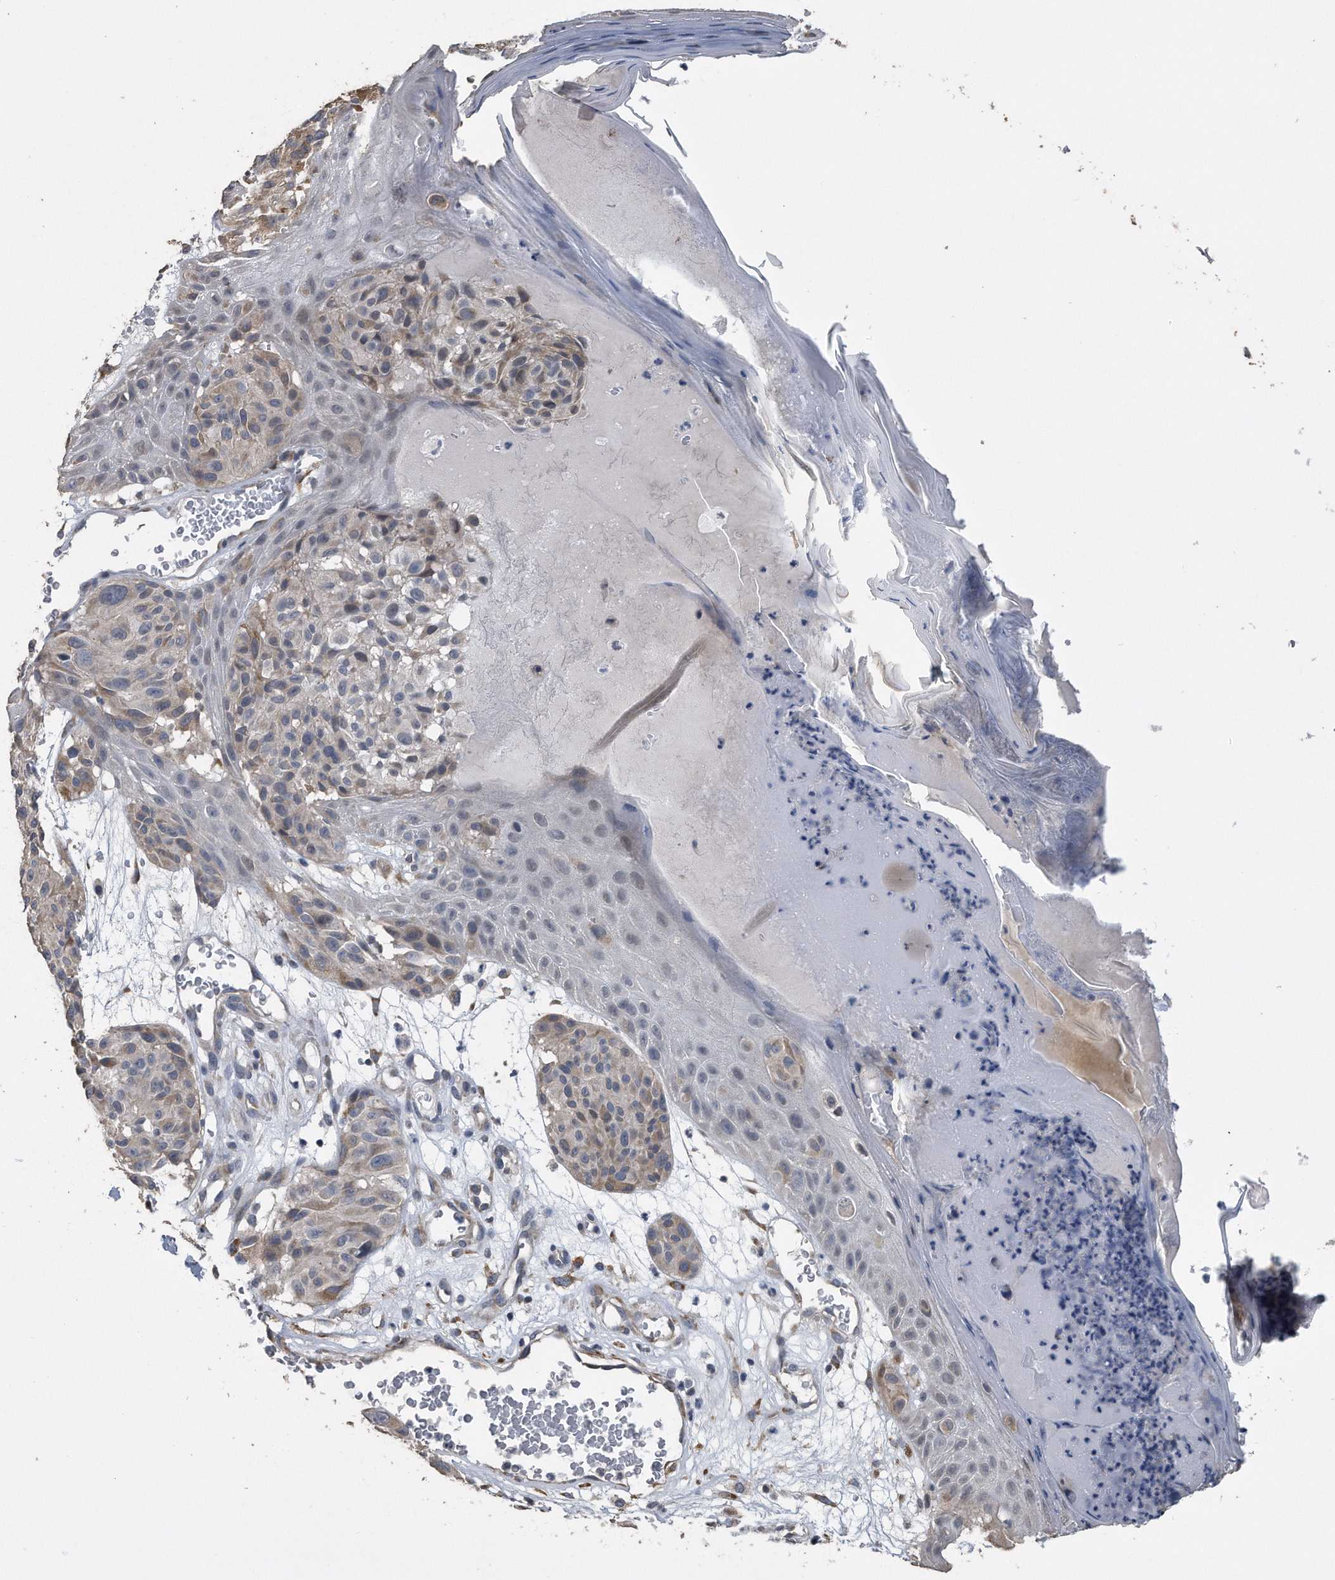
{"staining": {"intensity": "weak", "quantity": "<25%", "location": "cytoplasmic/membranous"}, "tissue": "melanoma", "cell_type": "Tumor cells", "image_type": "cancer", "snomed": [{"axis": "morphology", "description": "Malignant melanoma, NOS"}, {"axis": "topography", "description": "Skin"}], "caption": "Immunohistochemistry photomicrograph of neoplastic tissue: melanoma stained with DAB demonstrates no significant protein staining in tumor cells.", "gene": "PCLO", "patient": {"sex": "male", "age": 83}}